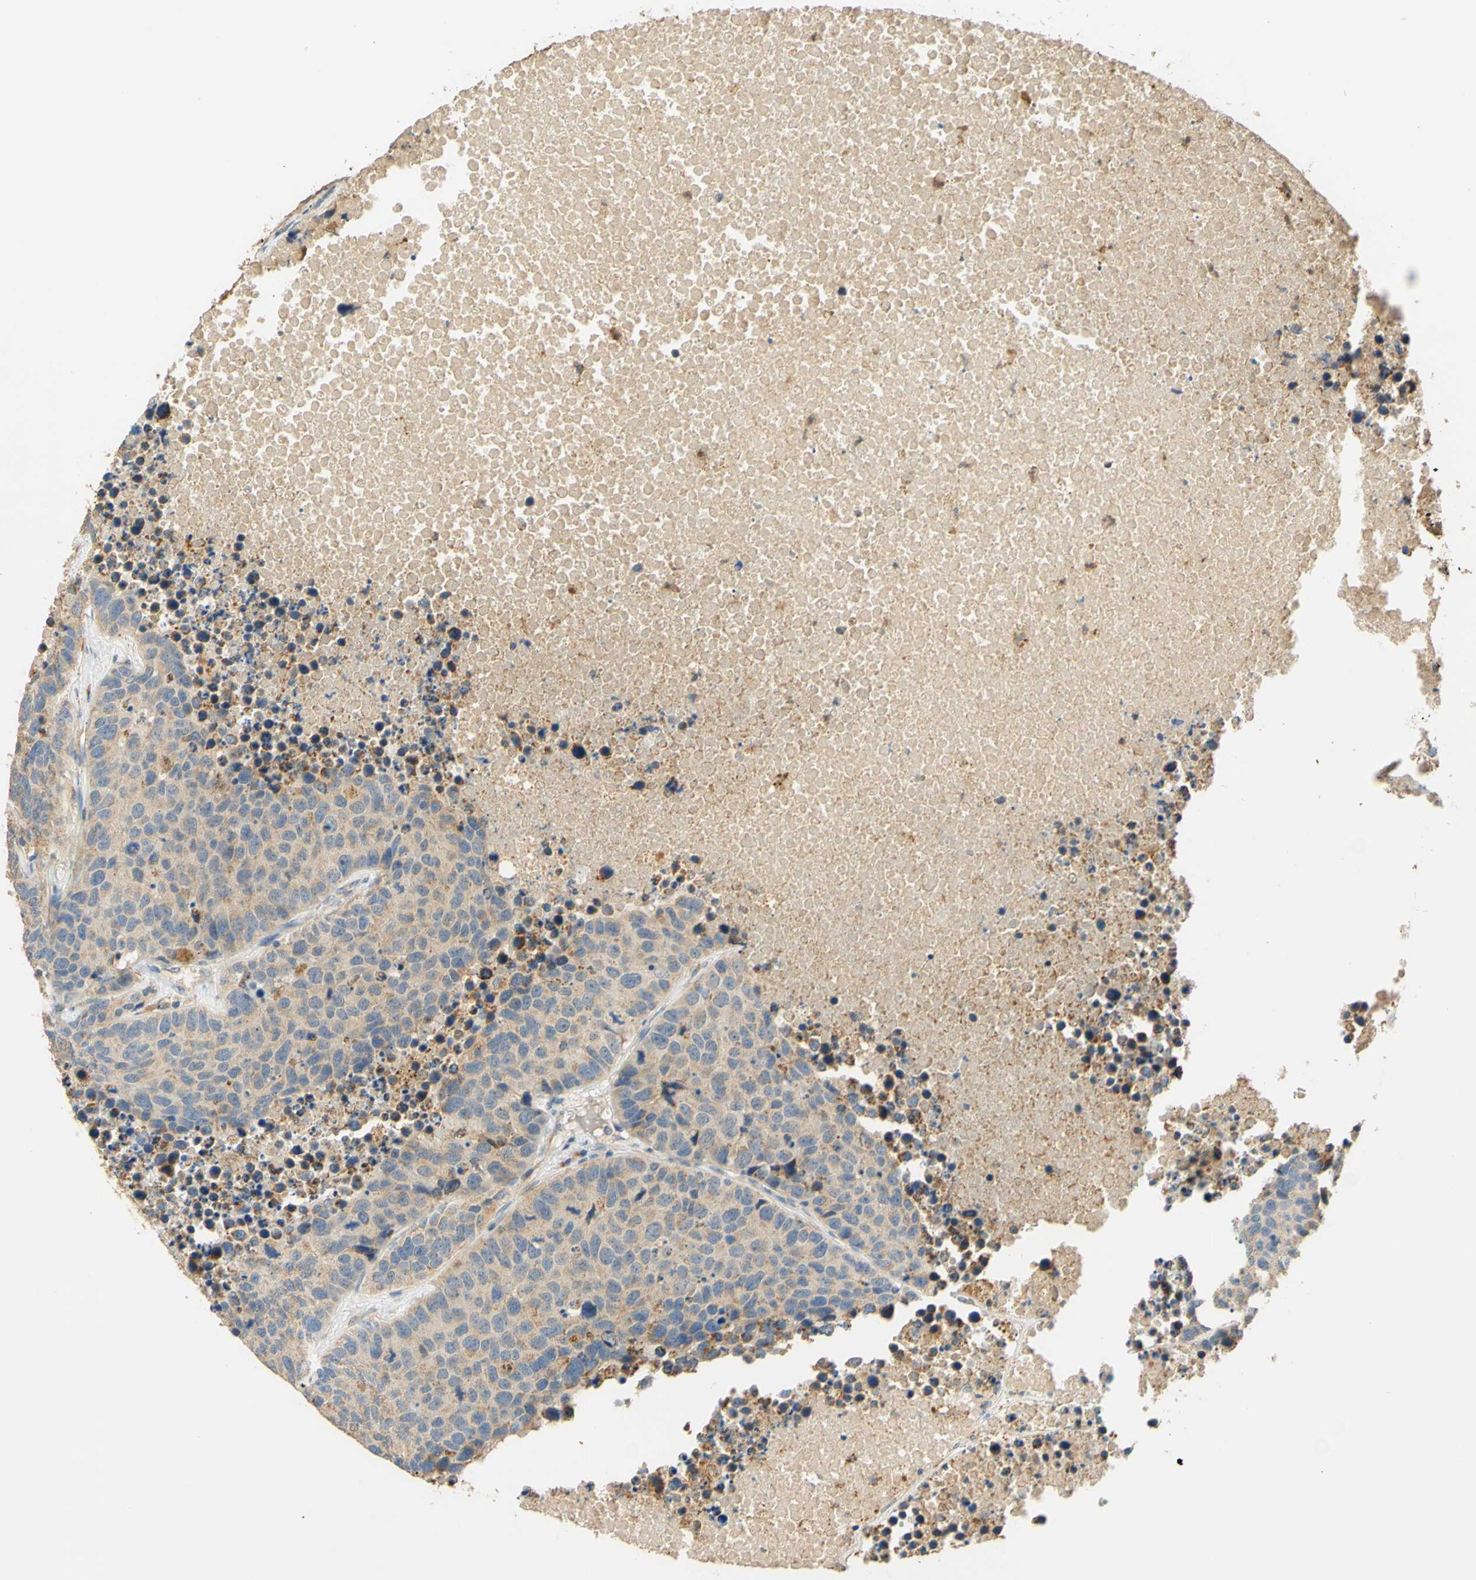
{"staining": {"intensity": "weak", "quantity": ">75%", "location": "cytoplasmic/membranous"}, "tissue": "carcinoid", "cell_type": "Tumor cells", "image_type": "cancer", "snomed": [{"axis": "morphology", "description": "Carcinoid, malignant, NOS"}, {"axis": "topography", "description": "Lung"}], "caption": "High-magnification brightfield microscopy of malignant carcinoid stained with DAB (3,3'-diaminobenzidine) (brown) and counterstained with hematoxylin (blue). tumor cells exhibit weak cytoplasmic/membranous positivity is present in approximately>75% of cells.", "gene": "ENTREP2", "patient": {"sex": "male", "age": 60}}